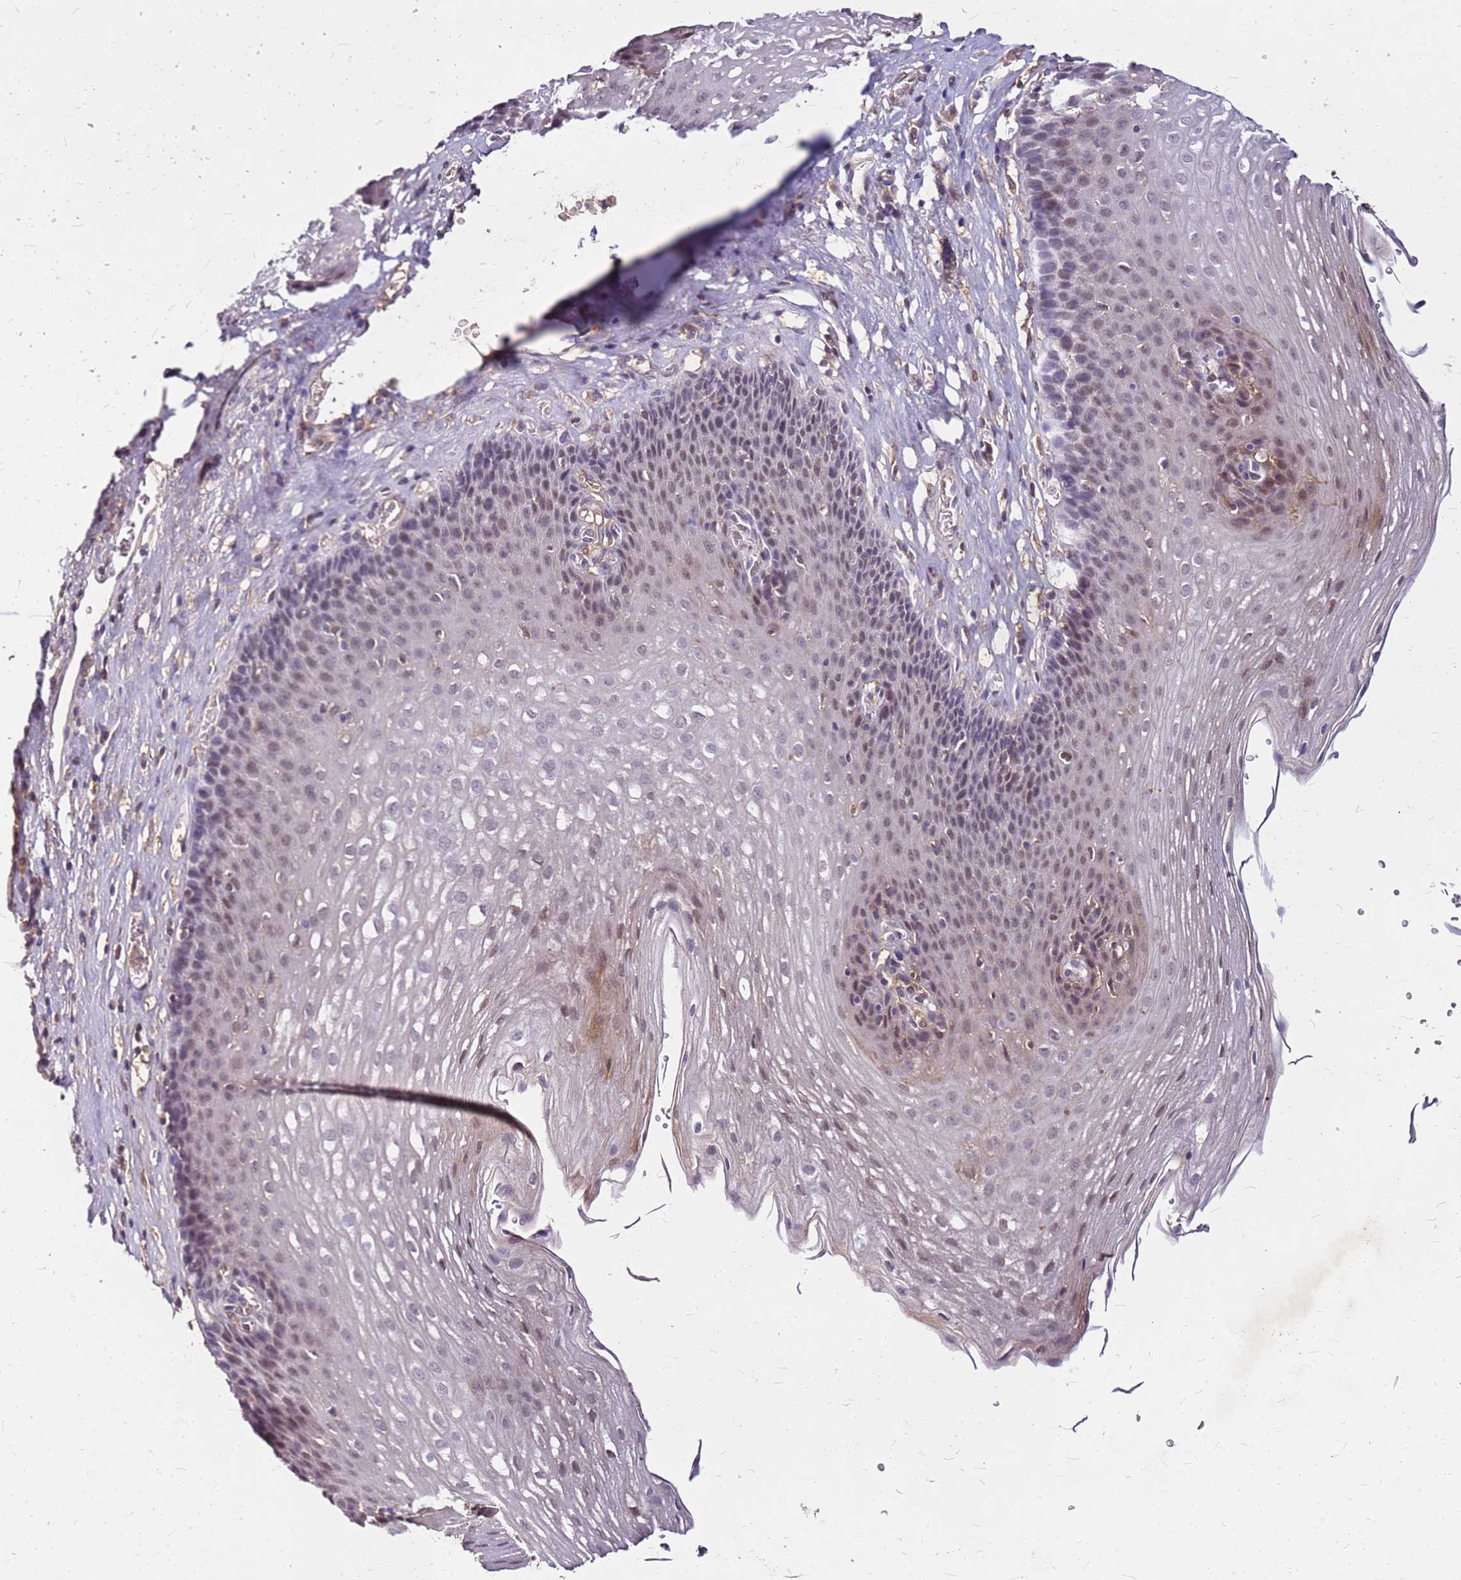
{"staining": {"intensity": "moderate", "quantity": "<25%", "location": "cytoplasmic/membranous,nuclear"}, "tissue": "esophagus", "cell_type": "Squamous epithelial cells", "image_type": "normal", "snomed": [{"axis": "morphology", "description": "Normal tissue, NOS"}, {"axis": "topography", "description": "Esophagus"}], "caption": "Brown immunohistochemical staining in benign esophagus shows moderate cytoplasmic/membranous,nuclear staining in about <25% of squamous epithelial cells.", "gene": "ALDH1A3", "patient": {"sex": "female", "age": 66}}